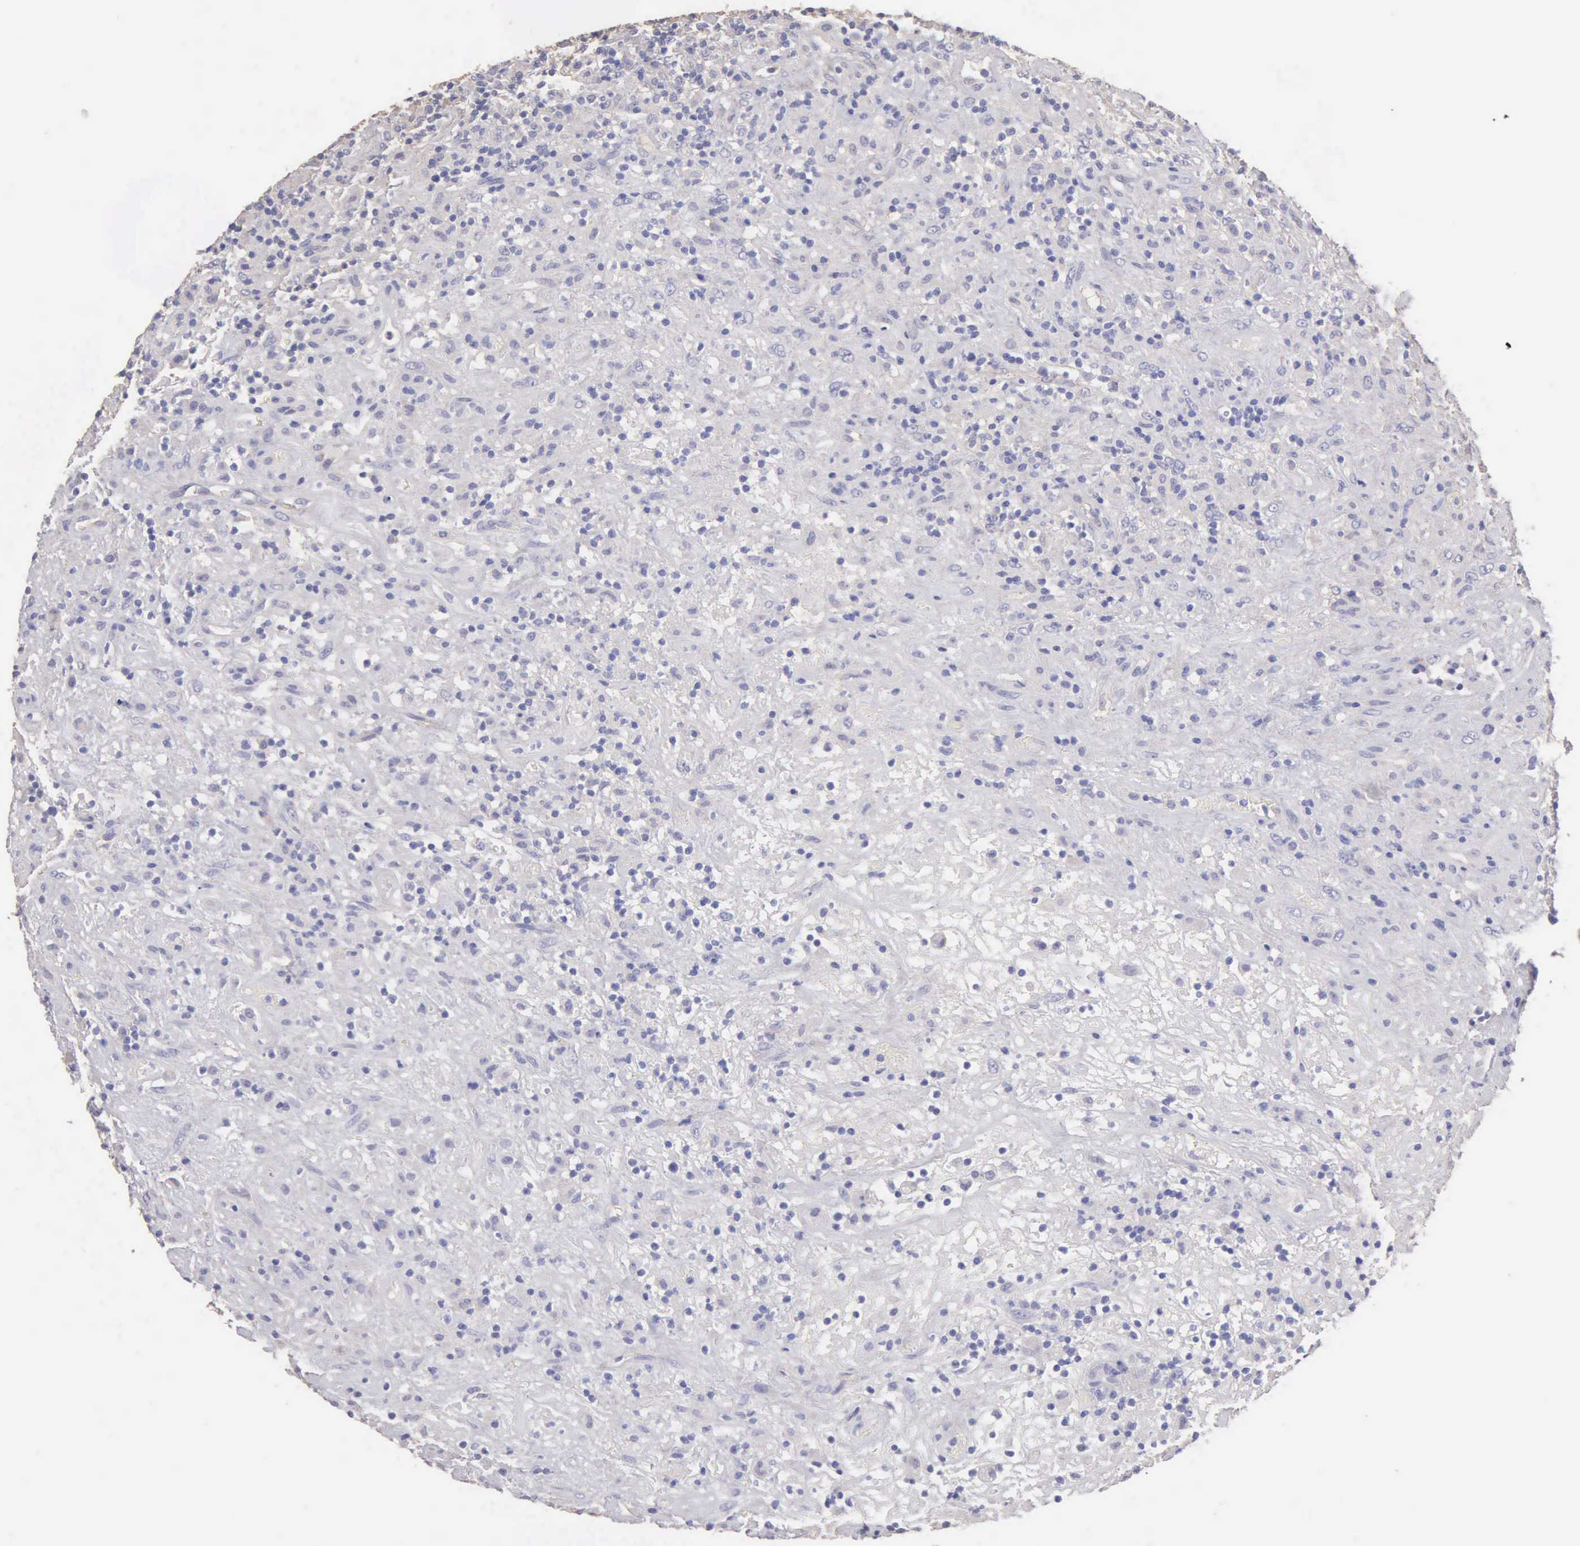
{"staining": {"intensity": "negative", "quantity": "none", "location": "none"}, "tissue": "lymphoma", "cell_type": "Tumor cells", "image_type": "cancer", "snomed": [{"axis": "morphology", "description": "Hodgkin's disease, NOS"}, {"axis": "topography", "description": "Lymph node"}], "caption": "Micrograph shows no protein positivity in tumor cells of Hodgkin's disease tissue. (DAB (3,3'-diaminobenzidine) immunohistochemistry visualized using brightfield microscopy, high magnification).", "gene": "APP", "patient": {"sex": "male", "age": 46}}